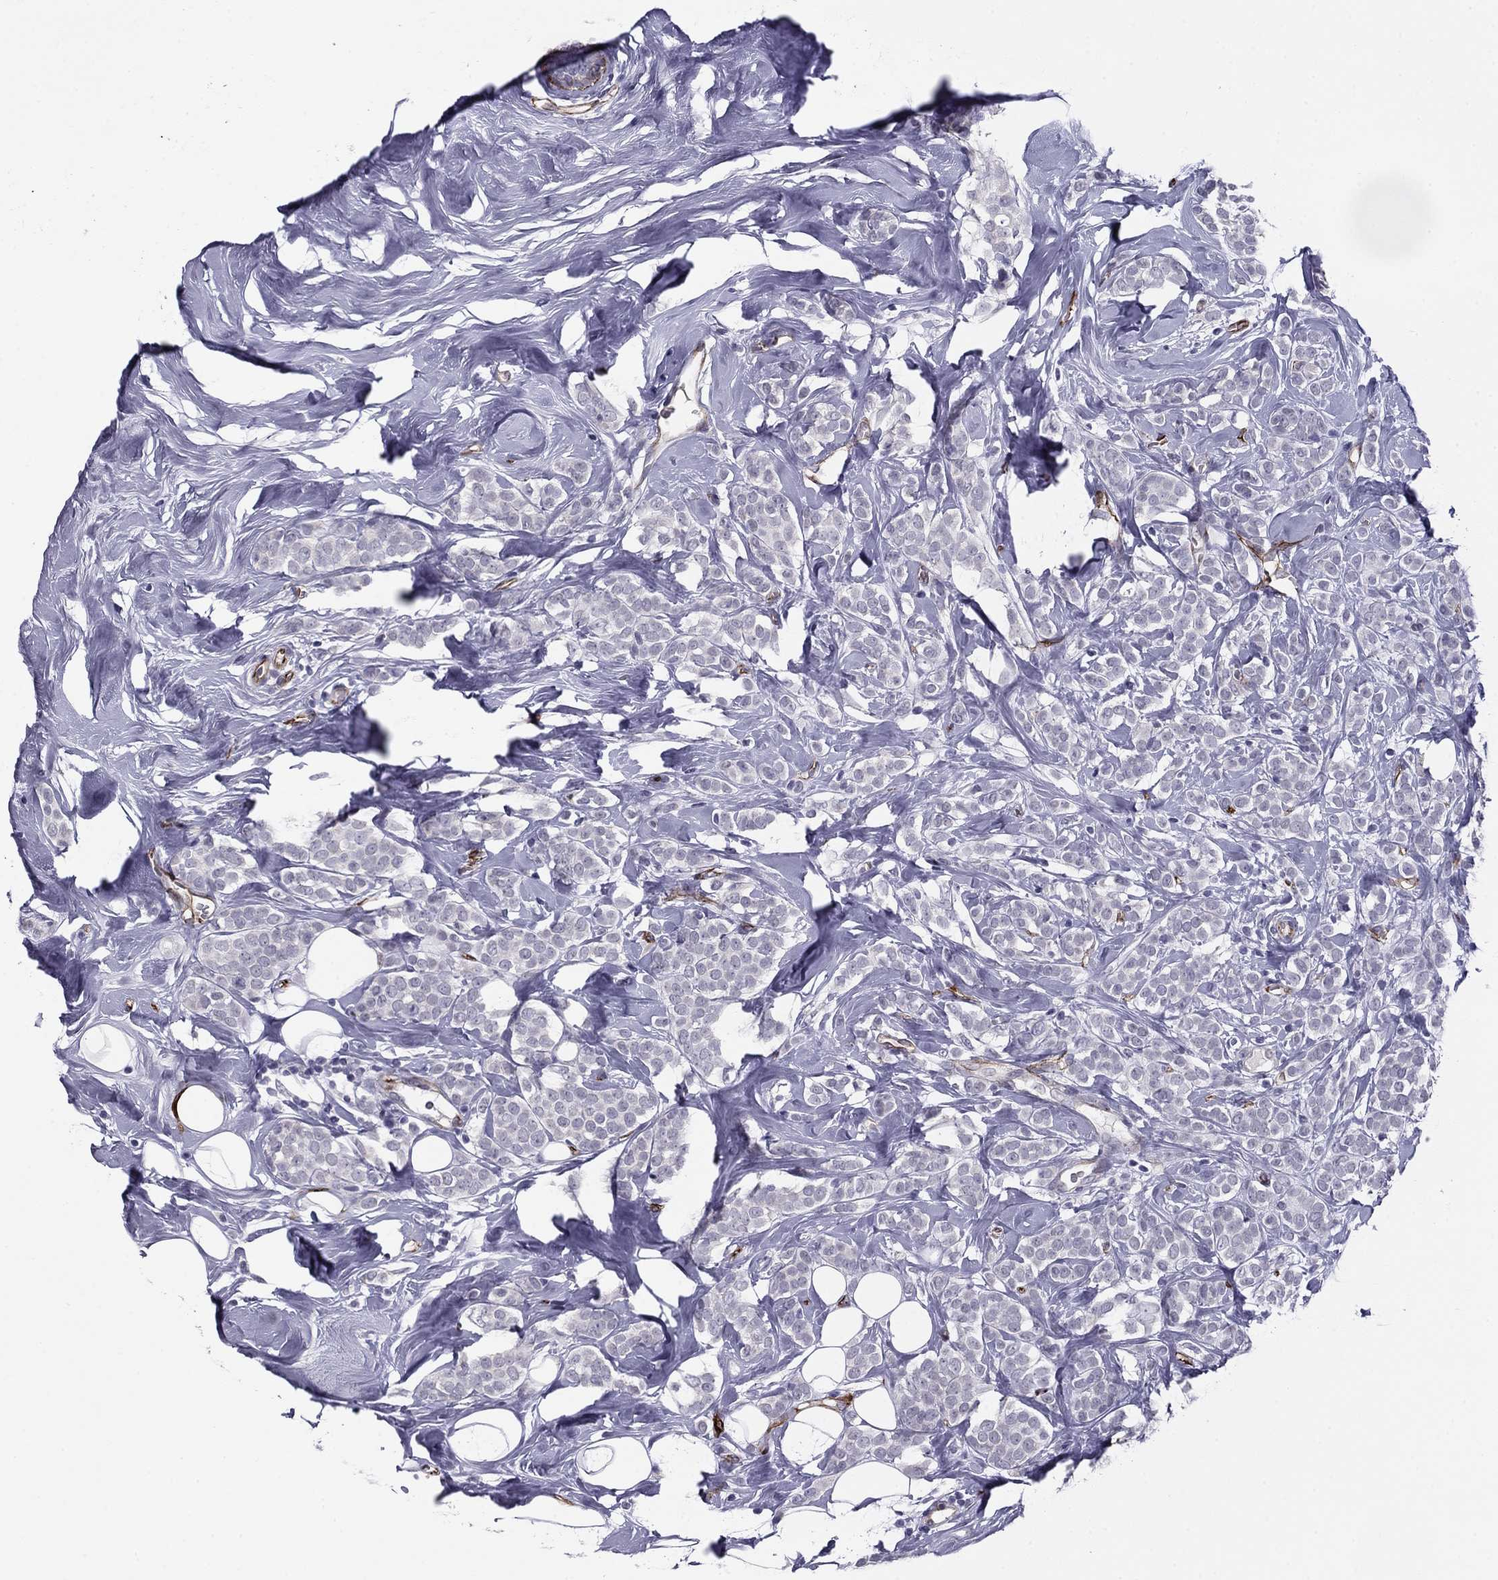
{"staining": {"intensity": "negative", "quantity": "none", "location": "none"}, "tissue": "breast cancer", "cell_type": "Tumor cells", "image_type": "cancer", "snomed": [{"axis": "morphology", "description": "Lobular carcinoma"}, {"axis": "topography", "description": "Breast"}], "caption": "DAB immunohistochemical staining of breast cancer (lobular carcinoma) exhibits no significant staining in tumor cells. The staining is performed using DAB (3,3'-diaminobenzidine) brown chromogen with nuclei counter-stained in using hematoxylin.", "gene": "ANKS4B", "patient": {"sex": "female", "age": 49}}